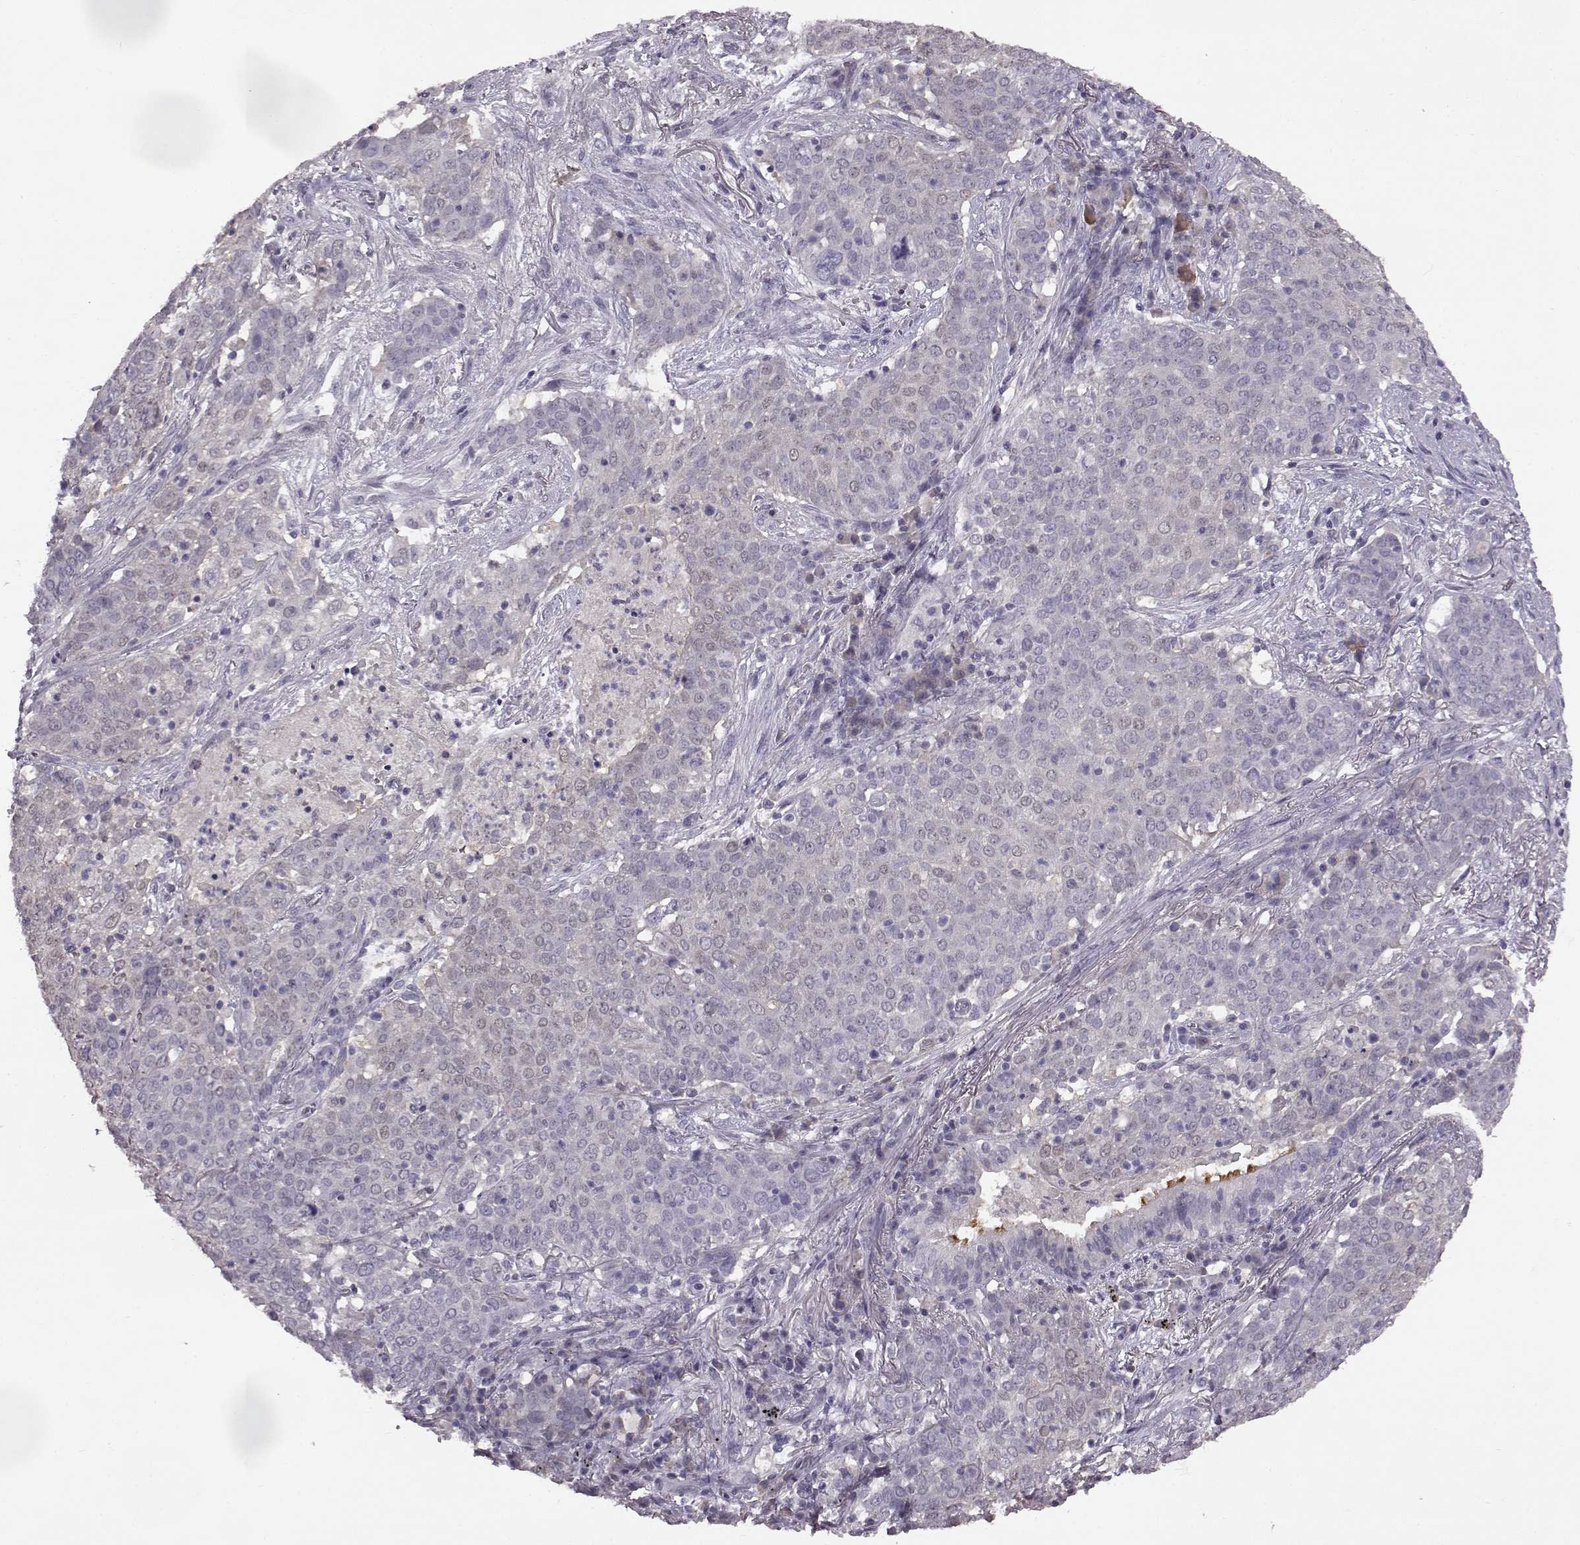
{"staining": {"intensity": "negative", "quantity": "none", "location": "none"}, "tissue": "lung cancer", "cell_type": "Tumor cells", "image_type": "cancer", "snomed": [{"axis": "morphology", "description": "Squamous cell carcinoma, NOS"}, {"axis": "topography", "description": "Lung"}], "caption": "Image shows no significant protein expression in tumor cells of squamous cell carcinoma (lung).", "gene": "SPAG17", "patient": {"sex": "male", "age": 82}}